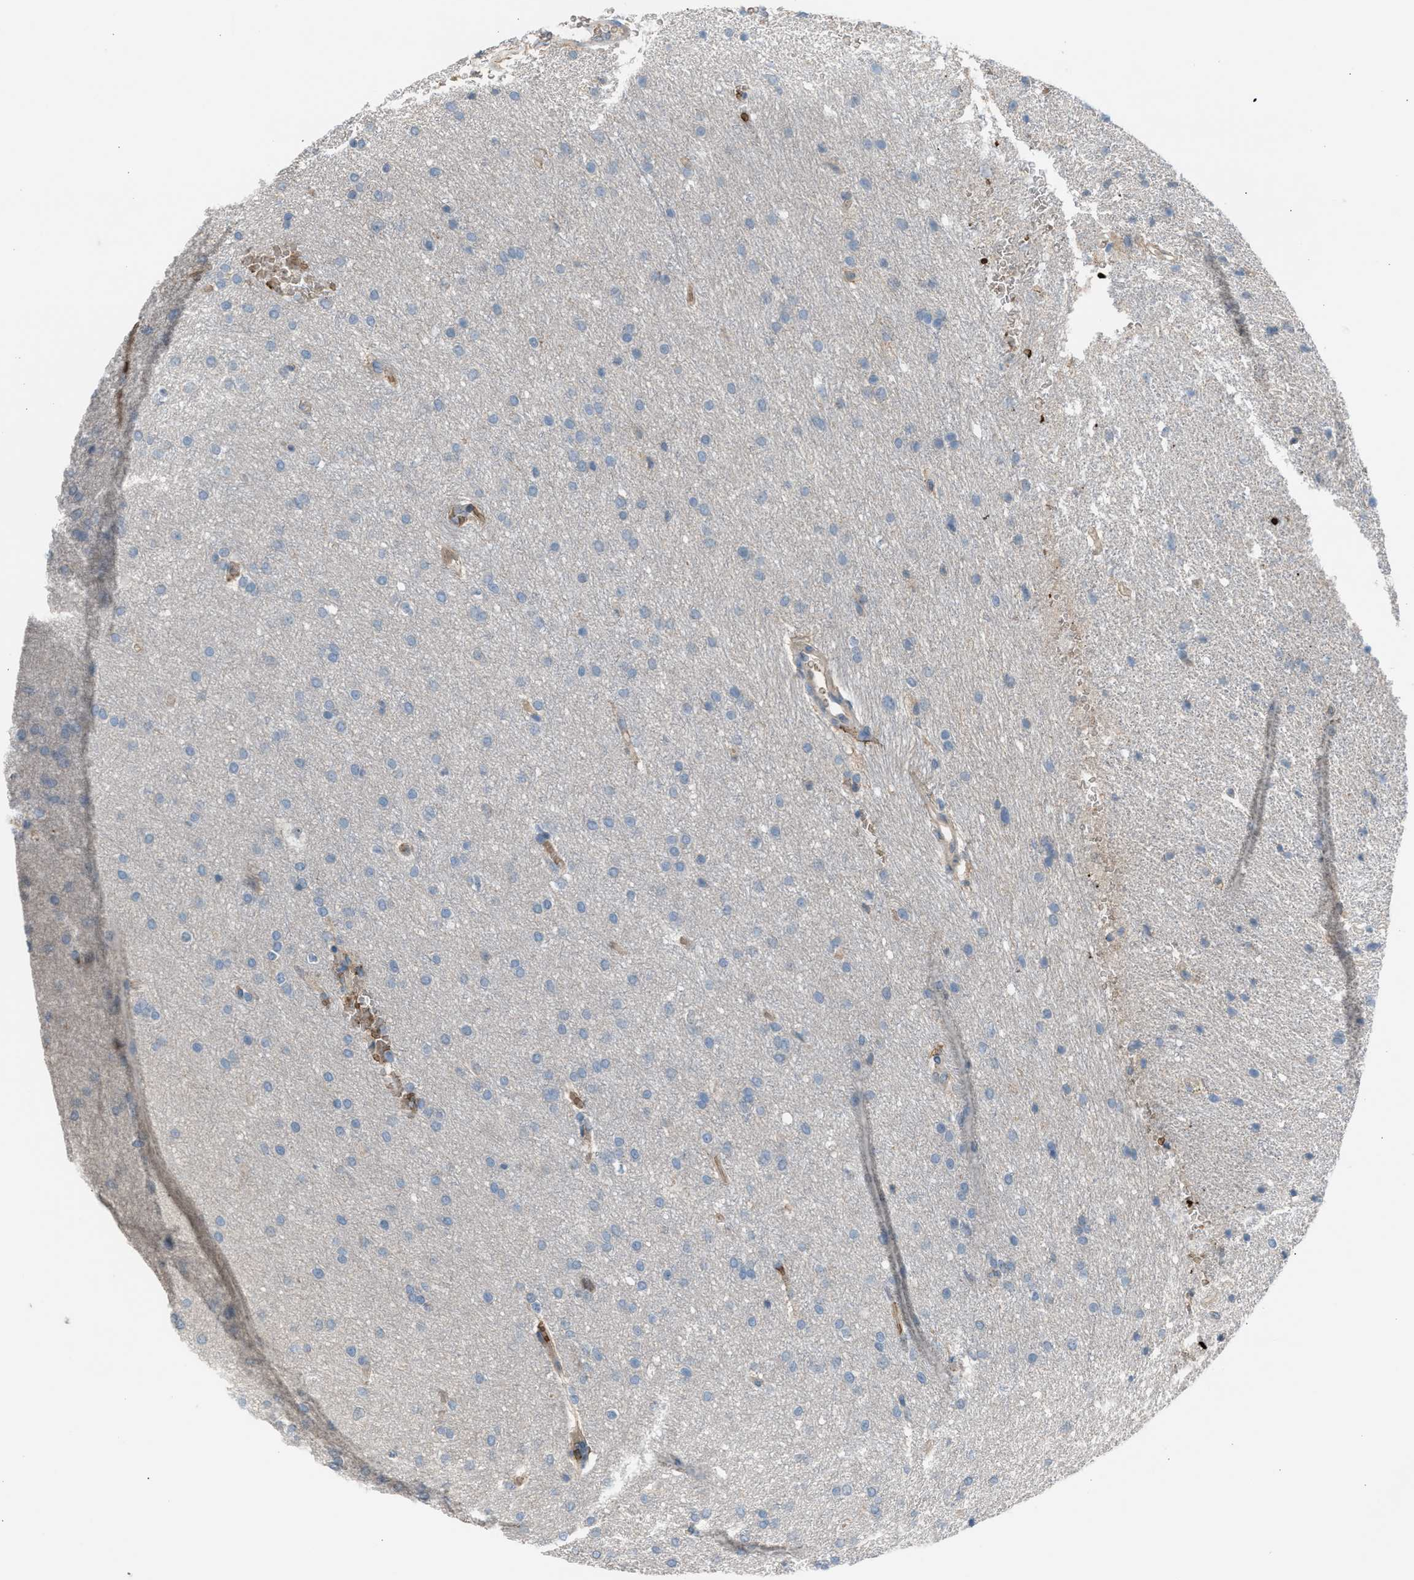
{"staining": {"intensity": "negative", "quantity": "none", "location": "none"}, "tissue": "glioma", "cell_type": "Tumor cells", "image_type": "cancer", "snomed": [{"axis": "morphology", "description": "Glioma, malignant, Low grade"}, {"axis": "topography", "description": "Brain"}], "caption": "IHC photomicrograph of malignant glioma (low-grade) stained for a protein (brown), which shows no staining in tumor cells. (IHC, brightfield microscopy, high magnification).", "gene": "CFAP77", "patient": {"sex": "female", "age": 37}}